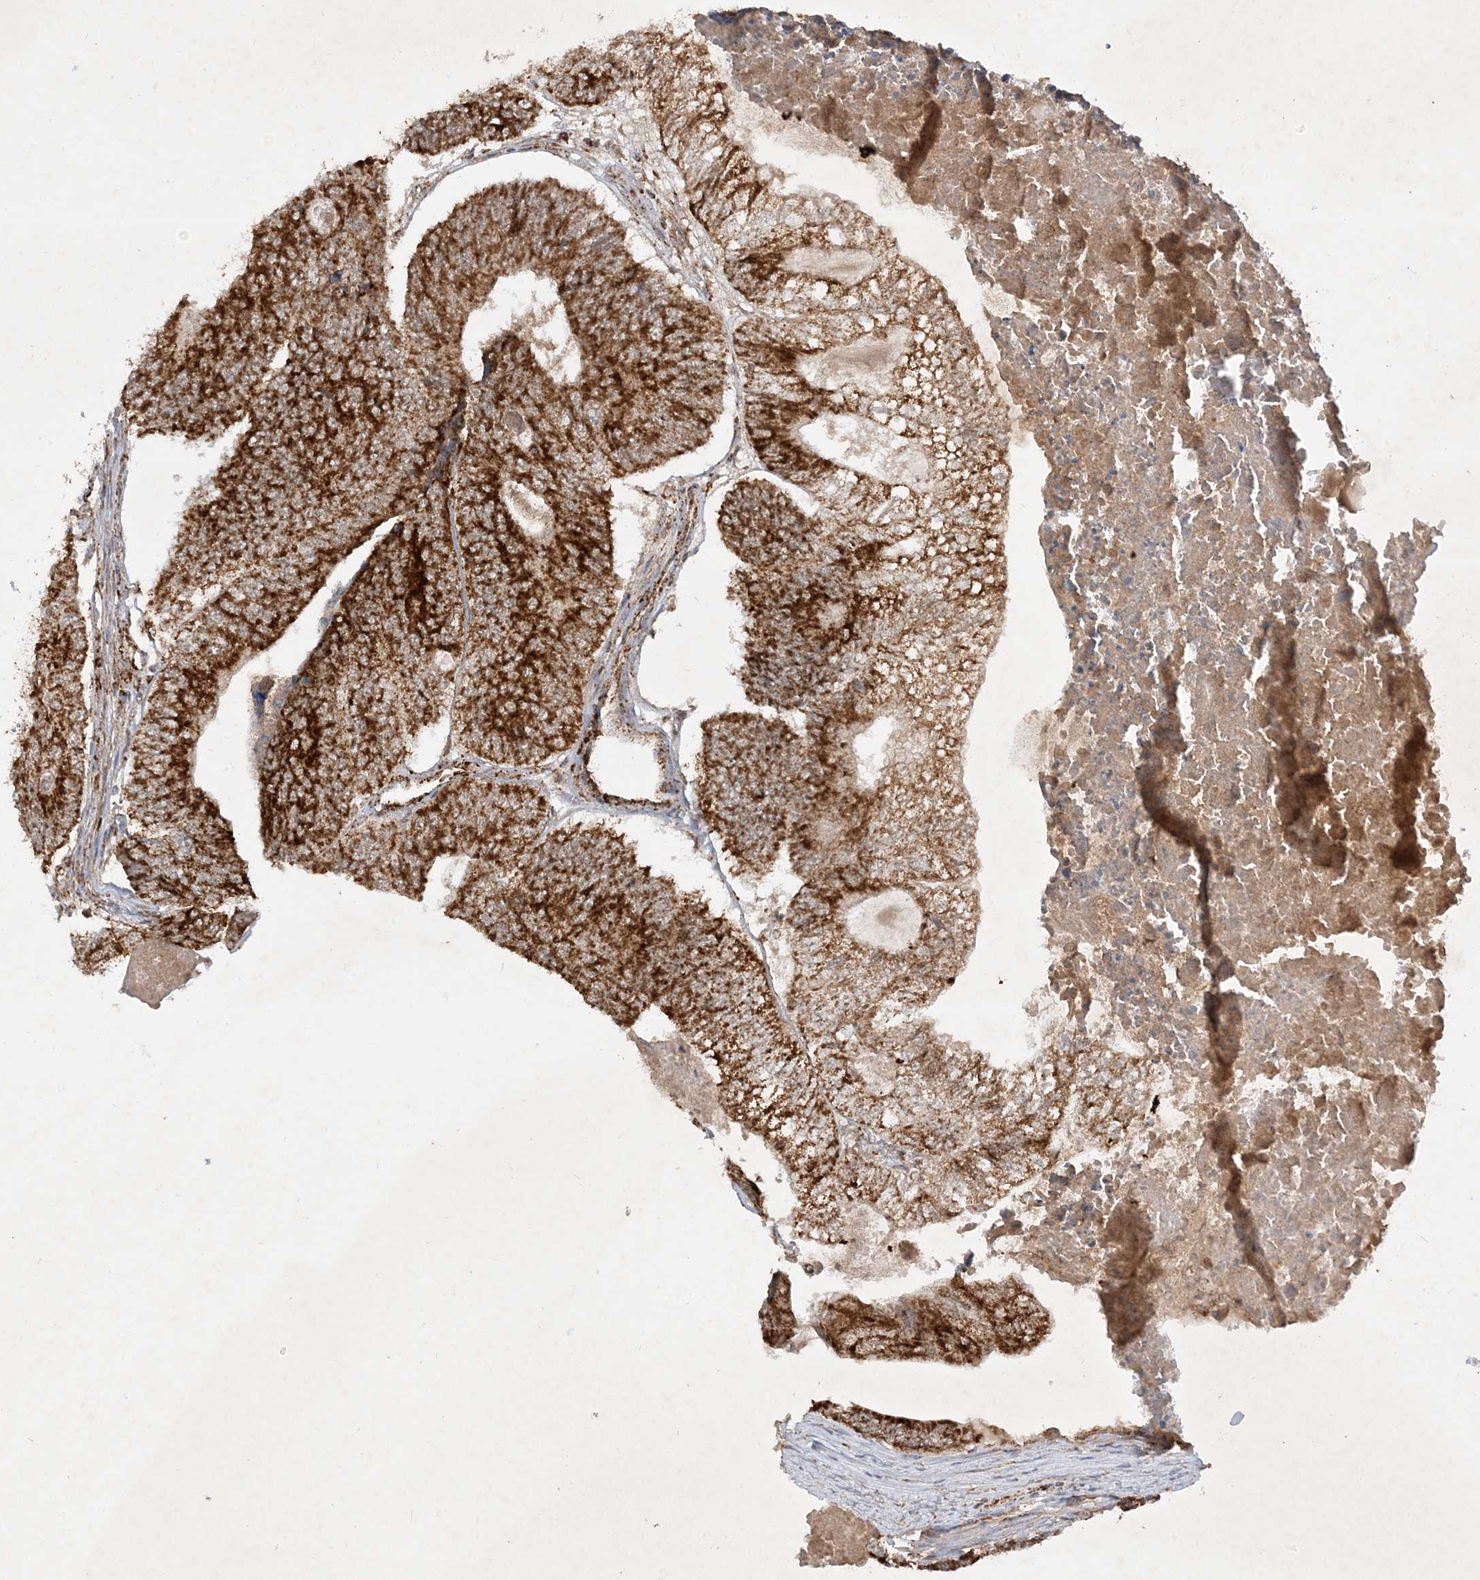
{"staining": {"intensity": "strong", "quantity": ">75%", "location": "cytoplasmic/membranous"}, "tissue": "colorectal cancer", "cell_type": "Tumor cells", "image_type": "cancer", "snomed": [{"axis": "morphology", "description": "Adenocarcinoma, NOS"}, {"axis": "topography", "description": "Colon"}], "caption": "Colorectal adenocarcinoma tissue demonstrates strong cytoplasmic/membranous expression in approximately >75% of tumor cells", "gene": "NDUFAF3", "patient": {"sex": "female", "age": 67}}